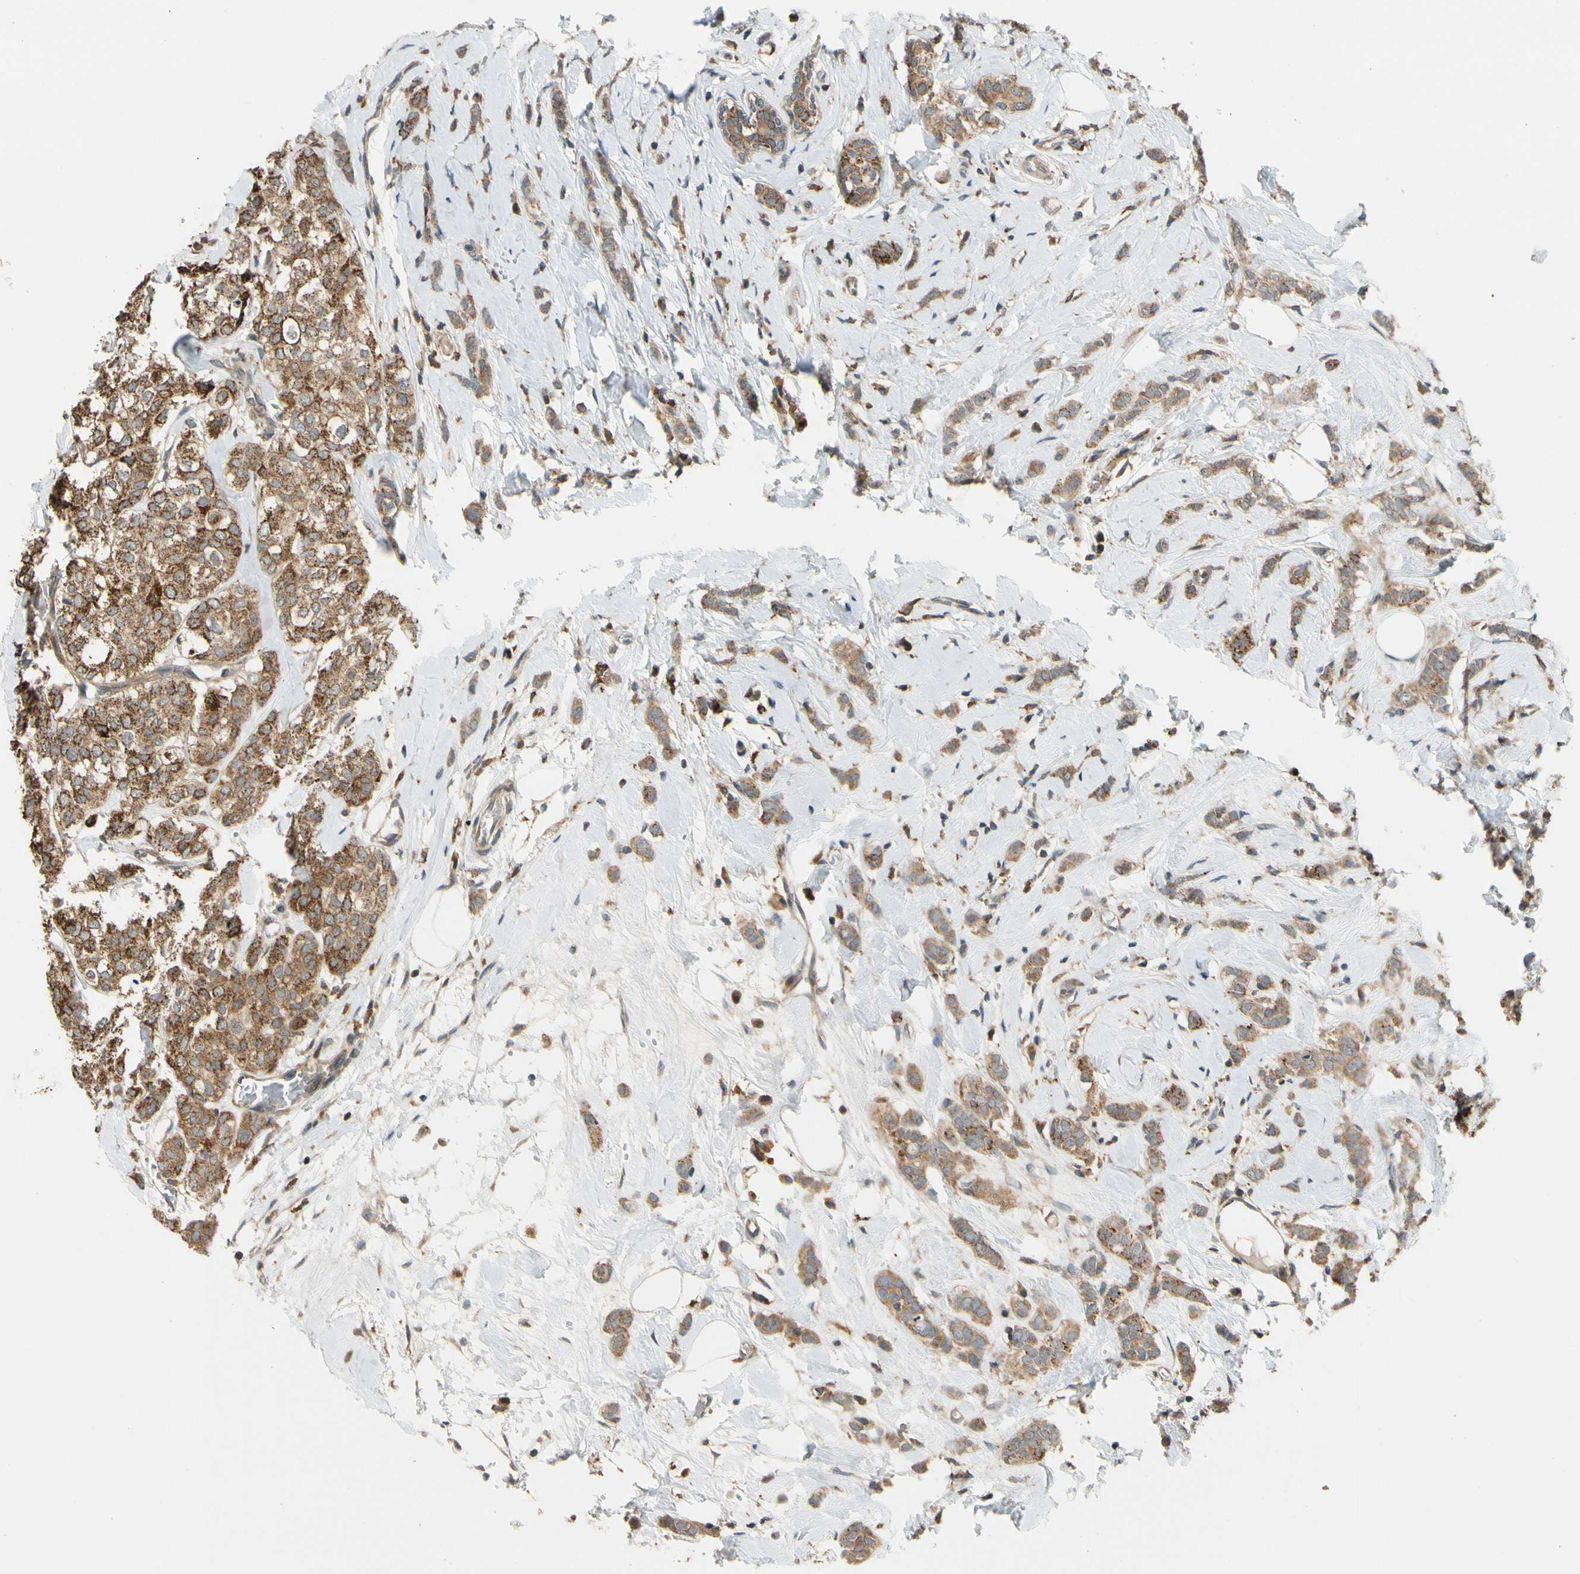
{"staining": {"intensity": "moderate", "quantity": ">75%", "location": "cytoplasmic/membranous"}, "tissue": "breast cancer", "cell_type": "Tumor cells", "image_type": "cancer", "snomed": [{"axis": "morphology", "description": "Lobular carcinoma"}, {"axis": "topography", "description": "Breast"}], "caption": "This image exhibits breast cancer (lobular carcinoma) stained with immunohistochemistry (IHC) to label a protein in brown. The cytoplasmic/membranous of tumor cells show moderate positivity for the protein. Nuclei are counter-stained blue.", "gene": "ANKHD1", "patient": {"sex": "female", "age": 60}}